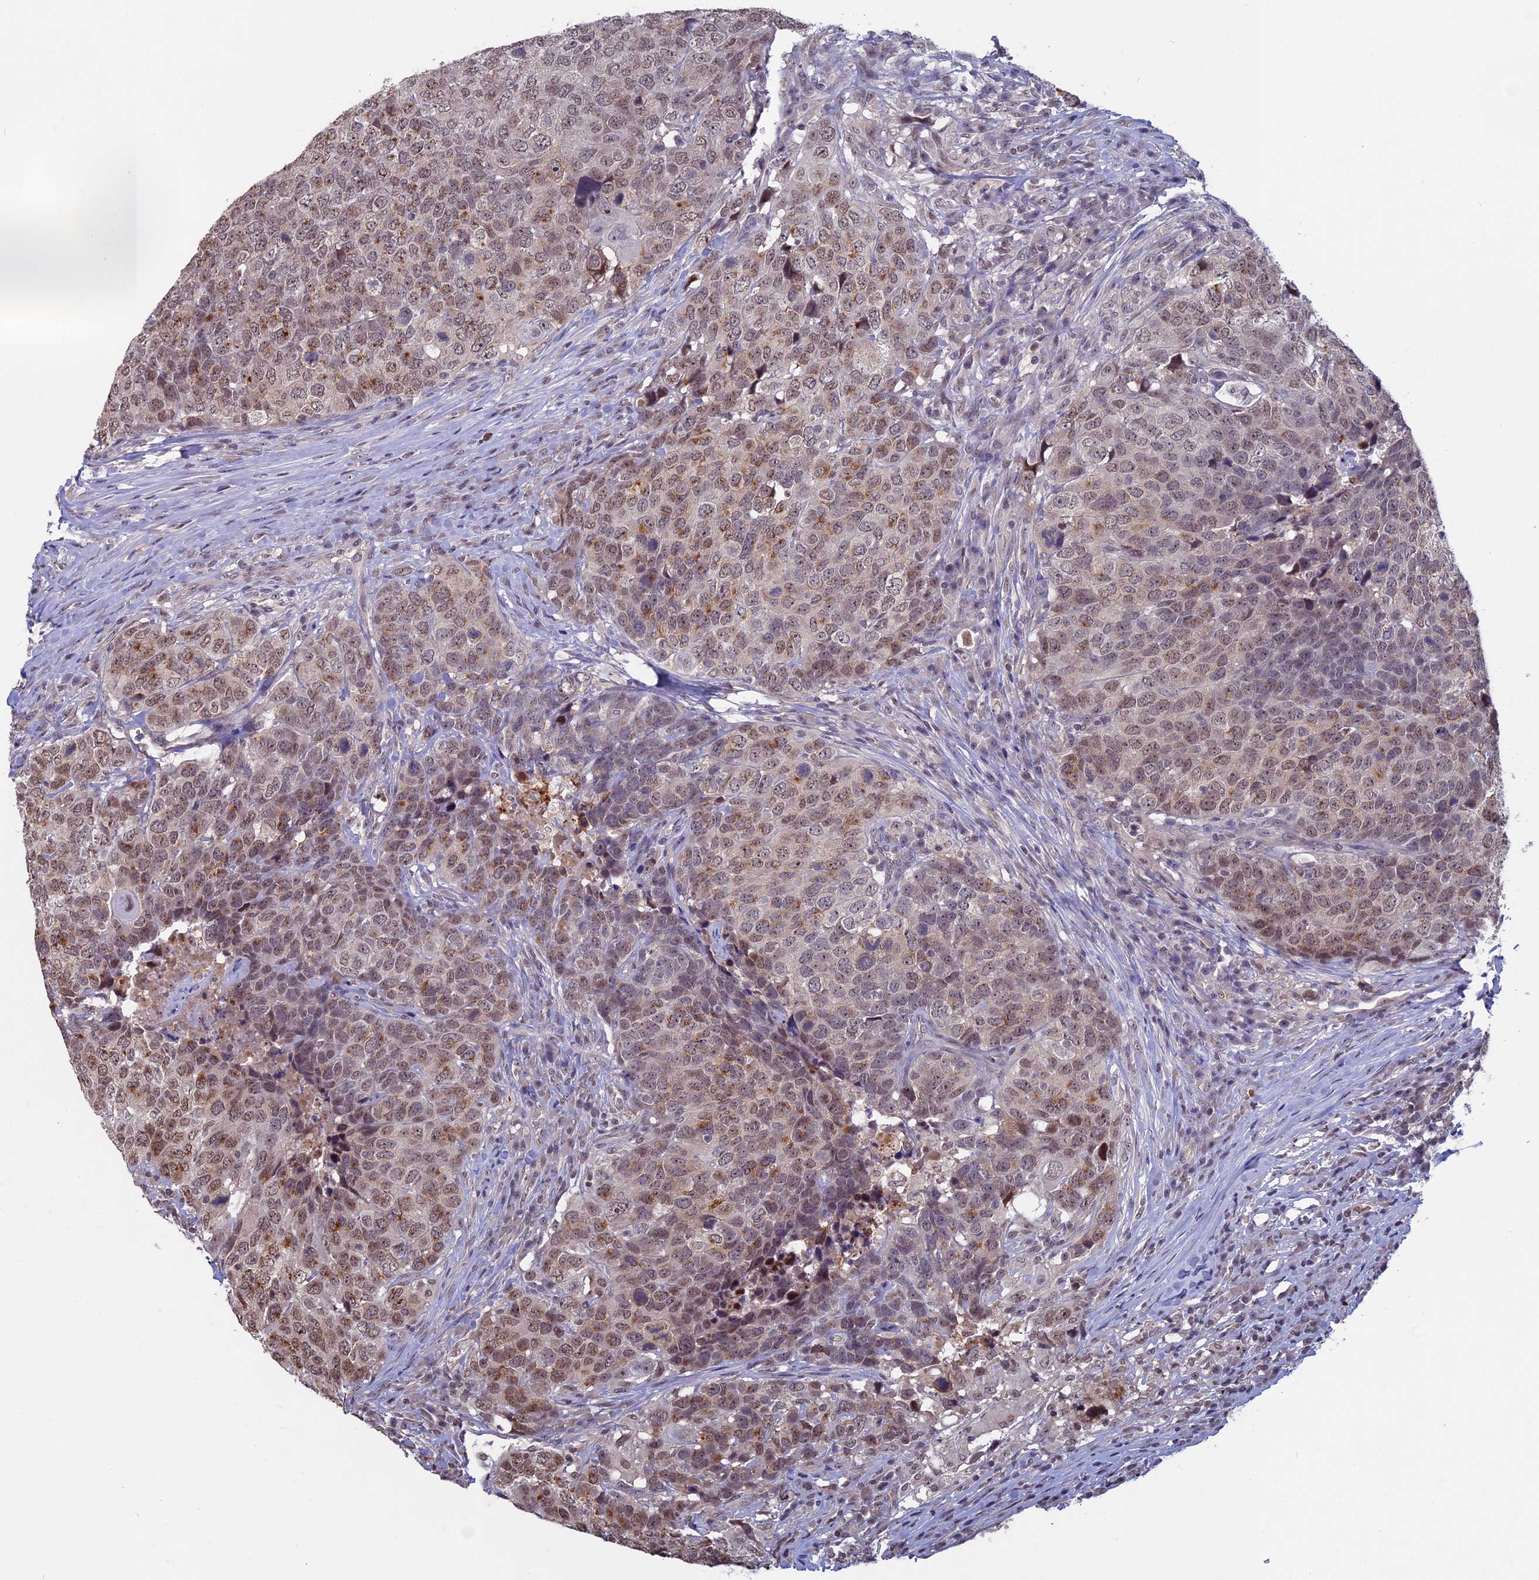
{"staining": {"intensity": "moderate", "quantity": ">75%", "location": "cytoplasmic/membranous,nuclear"}, "tissue": "head and neck cancer", "cell_type": "Tumor cells", "image_type": "cancer", "snomed": [{"axis": "morphology", "description": "Squamous cell carcinoma, NOS"}, {"axis": "topography", "description": "Head-Neck"}], "caption": "This is a photomicrograph of IHC staining of head and neck cancer, which shows moderate positivity in the cytoplasmic/membranous and nuclear of tumor cells.", "gene": "SPIRE1", "patient": {"sex": "male", "age": 66}}